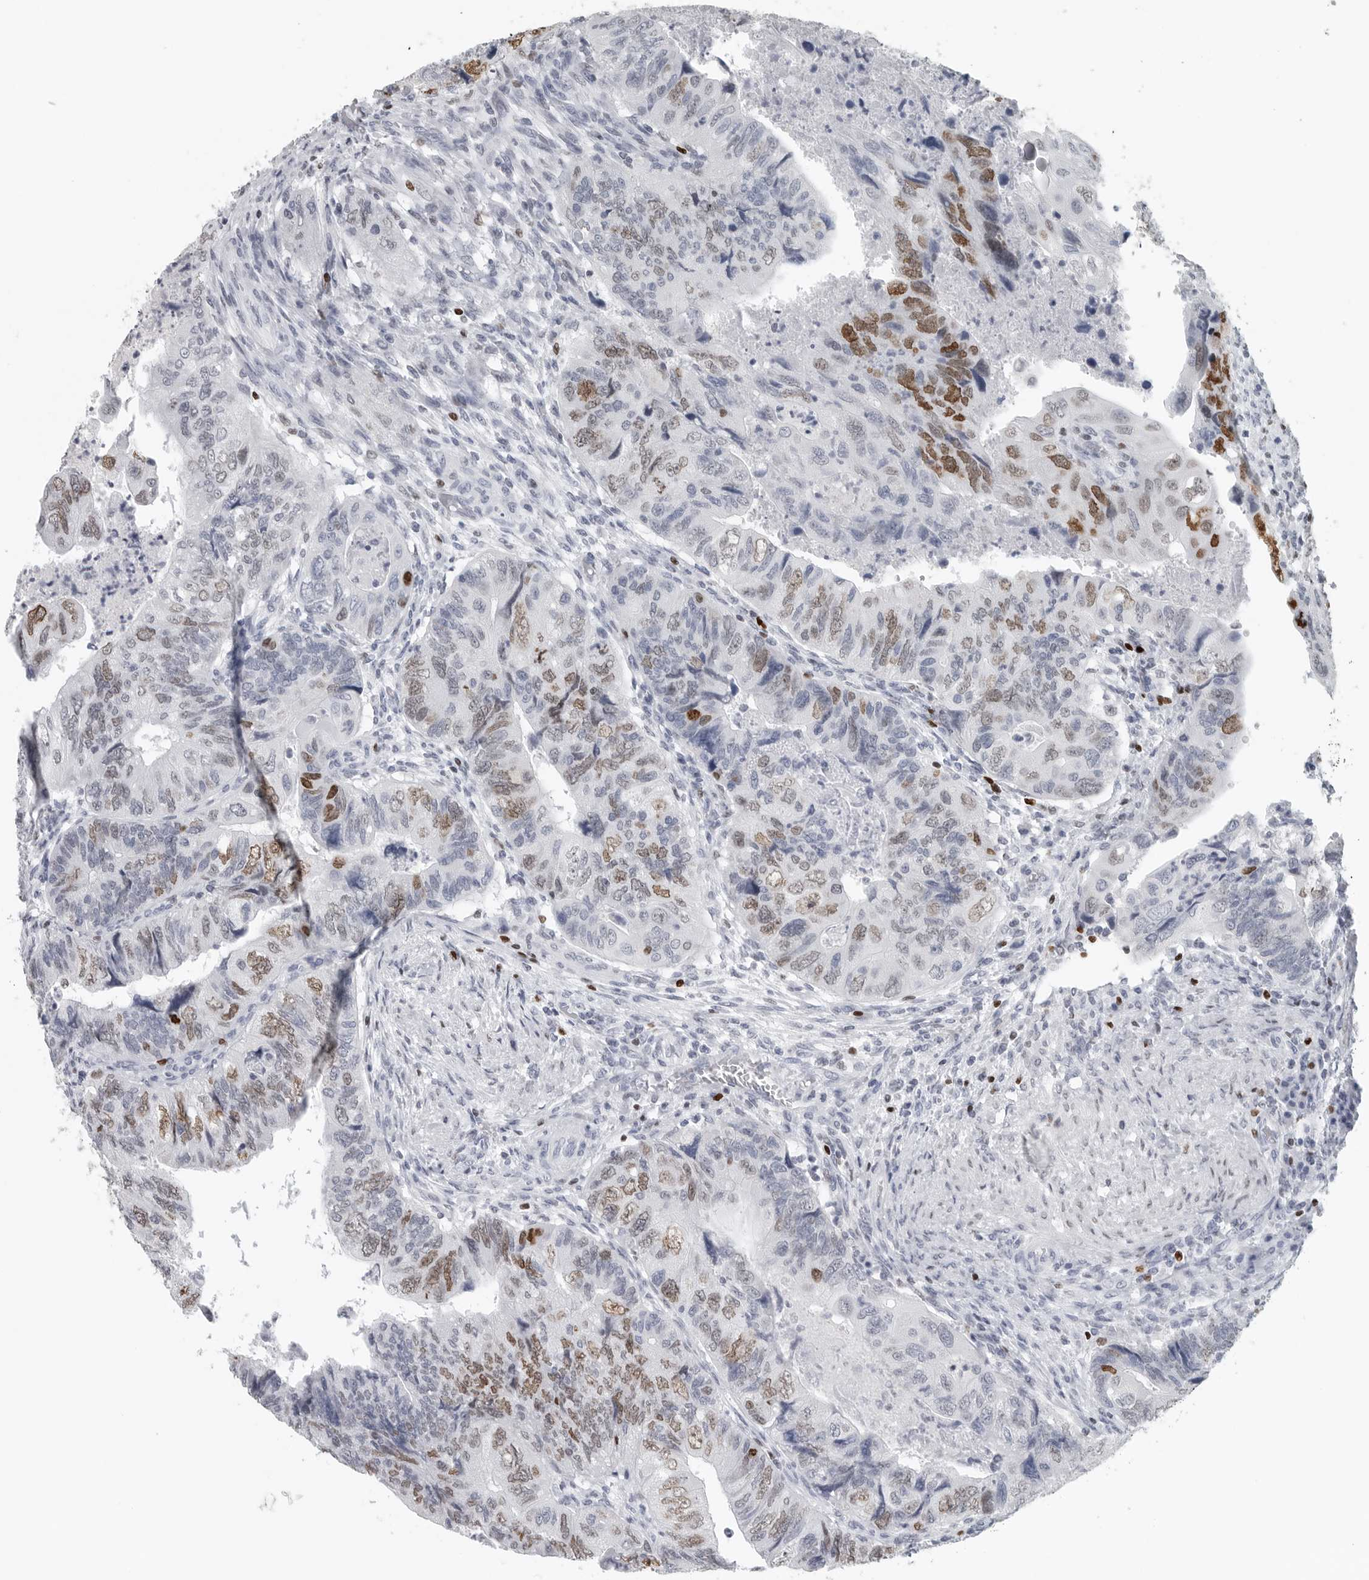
{"staining": {"intensity": "moderate", "quantity": "25%-75%", "location": "nuclear"}, "tissue": "colorectal cancer", "cell_type": "Tumor cells", "image_type": "cancer", "snomed": [{"axis": "morphology", "description": "Adenocarcinoma, NOS"}, {"axis": "topography", "description": "Rectum"}], "caption": "IHC staining of adenocarcinoma (colorectal), which shows medium levels of moderate nuclear staining in about 25%-75% of tumor cells indicating moderate nuclear protein expression. The staining was performed using DAB (brown) for protein detection and nuclei were counterstained in hematoxylin (blue).", "gene": "SATB2", "patient": {"sex": "male", "age": 63}}